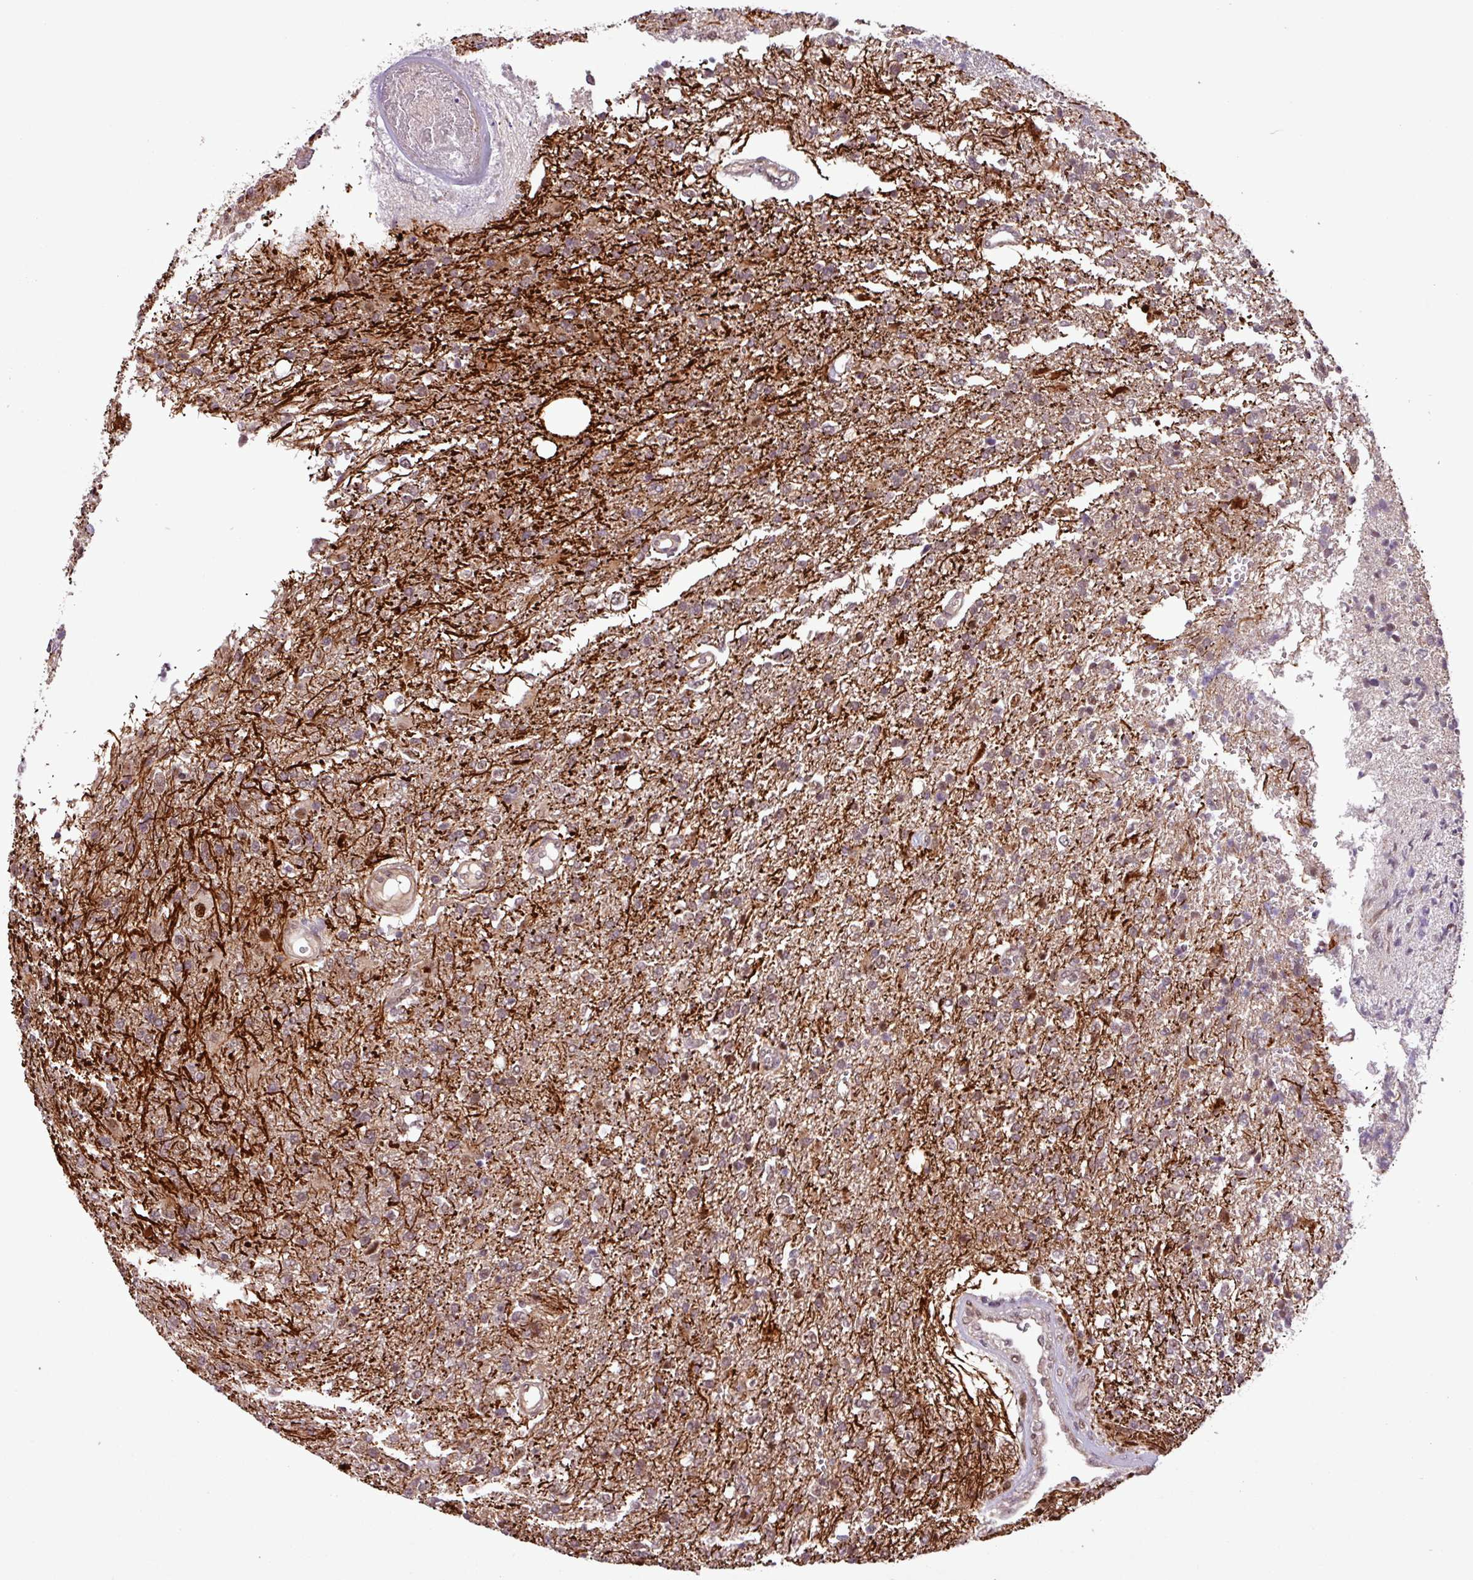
{"staining": {"intensity": "moderate", "quantity": "25%-75%", "location": "nuclear"}, "tissue": "glioma", "cell_type": "Tumor cells", "image_type": "cancer", "snomed": [{"axis": "morphology", "description": "Glioma, malignant, High grade"}, {"axis": "topography", "description": "Brain"}], "caption": "Protein expression analysis of high-grade glioma (malignant) reveals moderate nuclear expression in about 25%-75% of tumor cells. (brown staining indicates protein expression, while blue staining denotes nuclei).", "gene": "SLC22A24", "patient": {"sex": "male", "age": 56}}